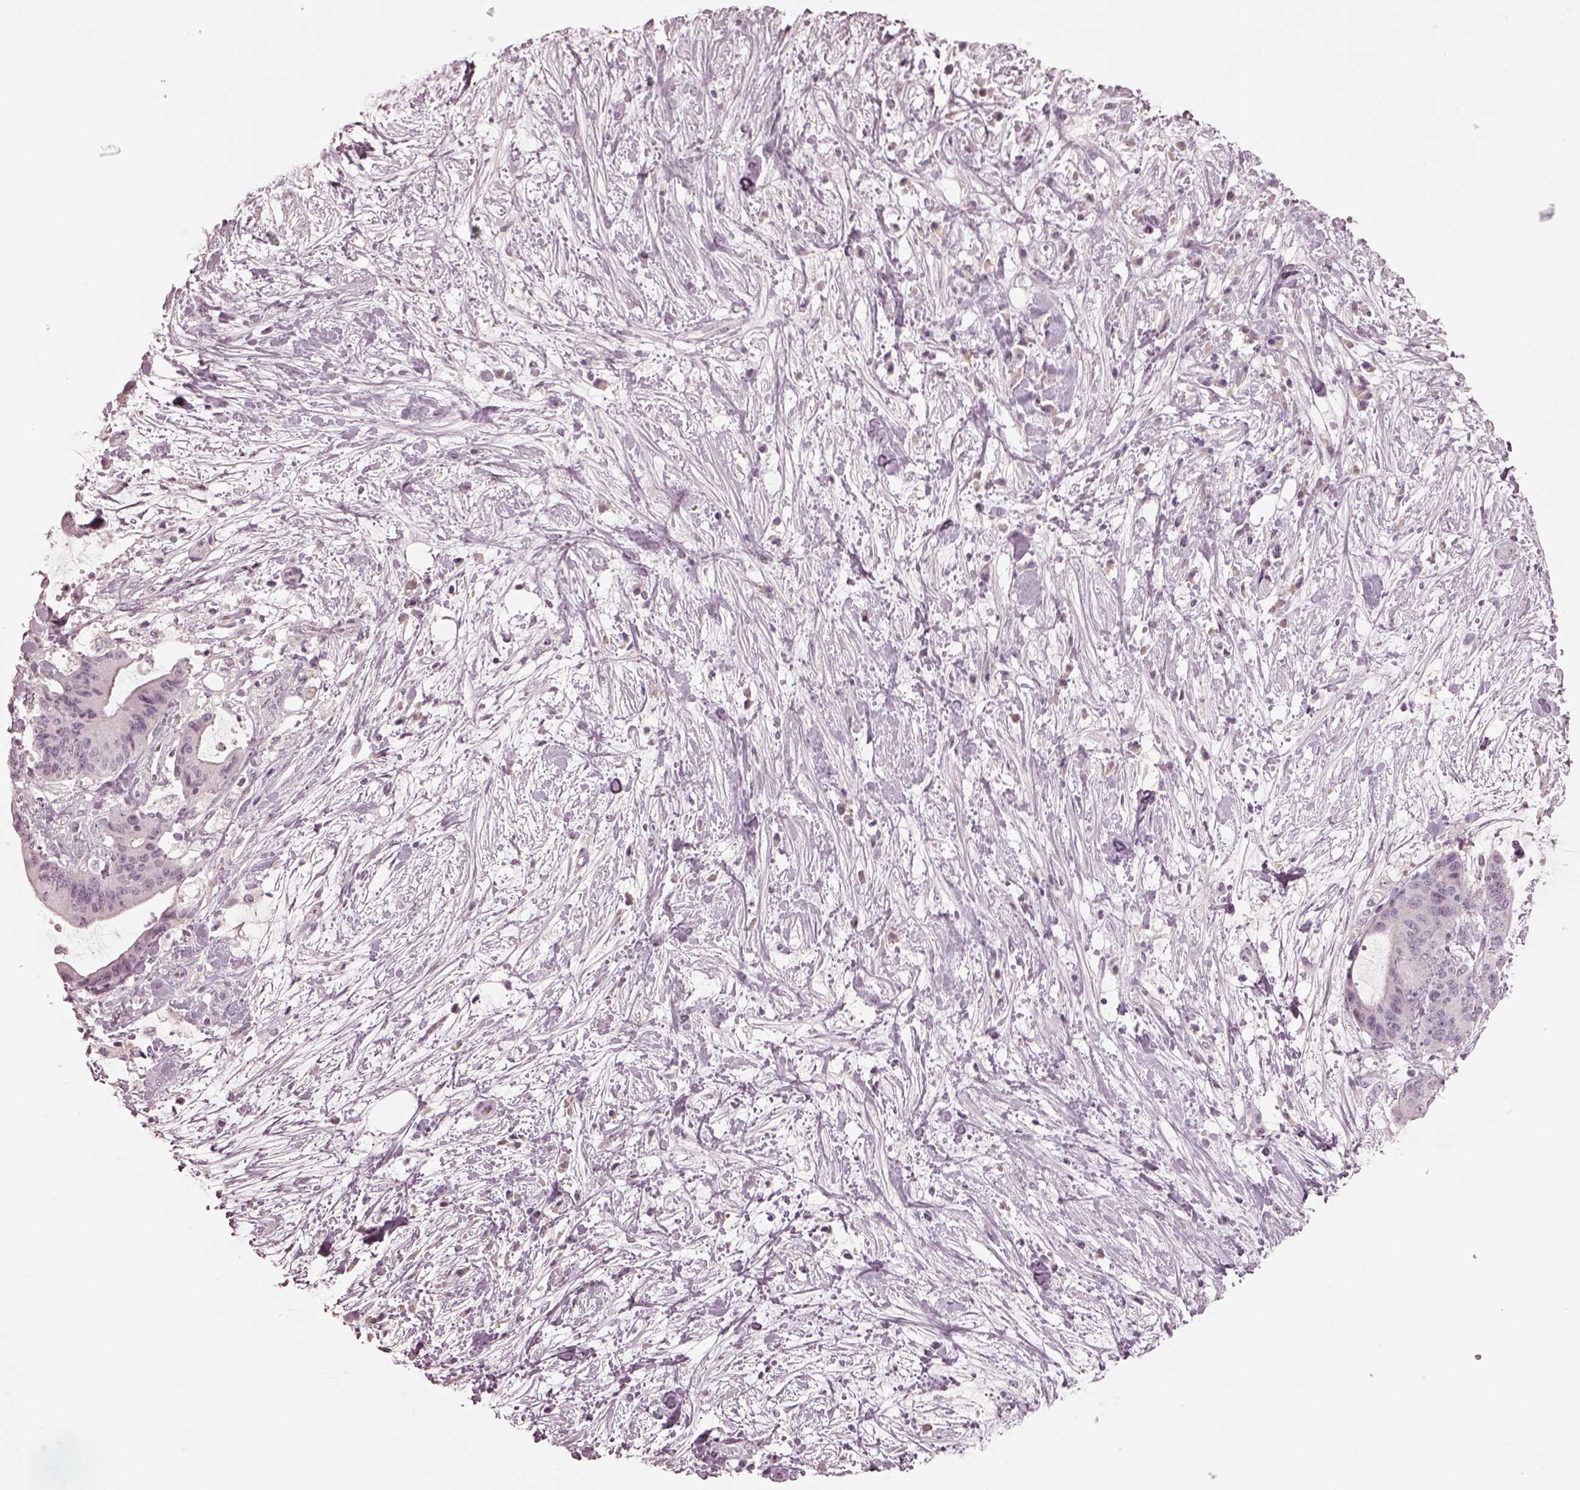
{"staining": {"intensity": "negative", "quantity": "none", "location": "none"}, "tissue": "liver cancer", "cell_type": "Tumor cells", "image_type": "cancer", "snomed": [{"axis": "morphology", "description": "Cholangiocarcinoma"}, {"axis": "topography", "description": "Liver"}], "caption": "IHC image of human liver cancer (cholangiocarcinoma) stained for a protein (brown), which shows no positivity in tumor cells. (DAB immunohistochemistry visualized using brightfield microscopy, high magnification).", "gene": "SPATA6L", "patient": {"sex": "female", "age": 73}}